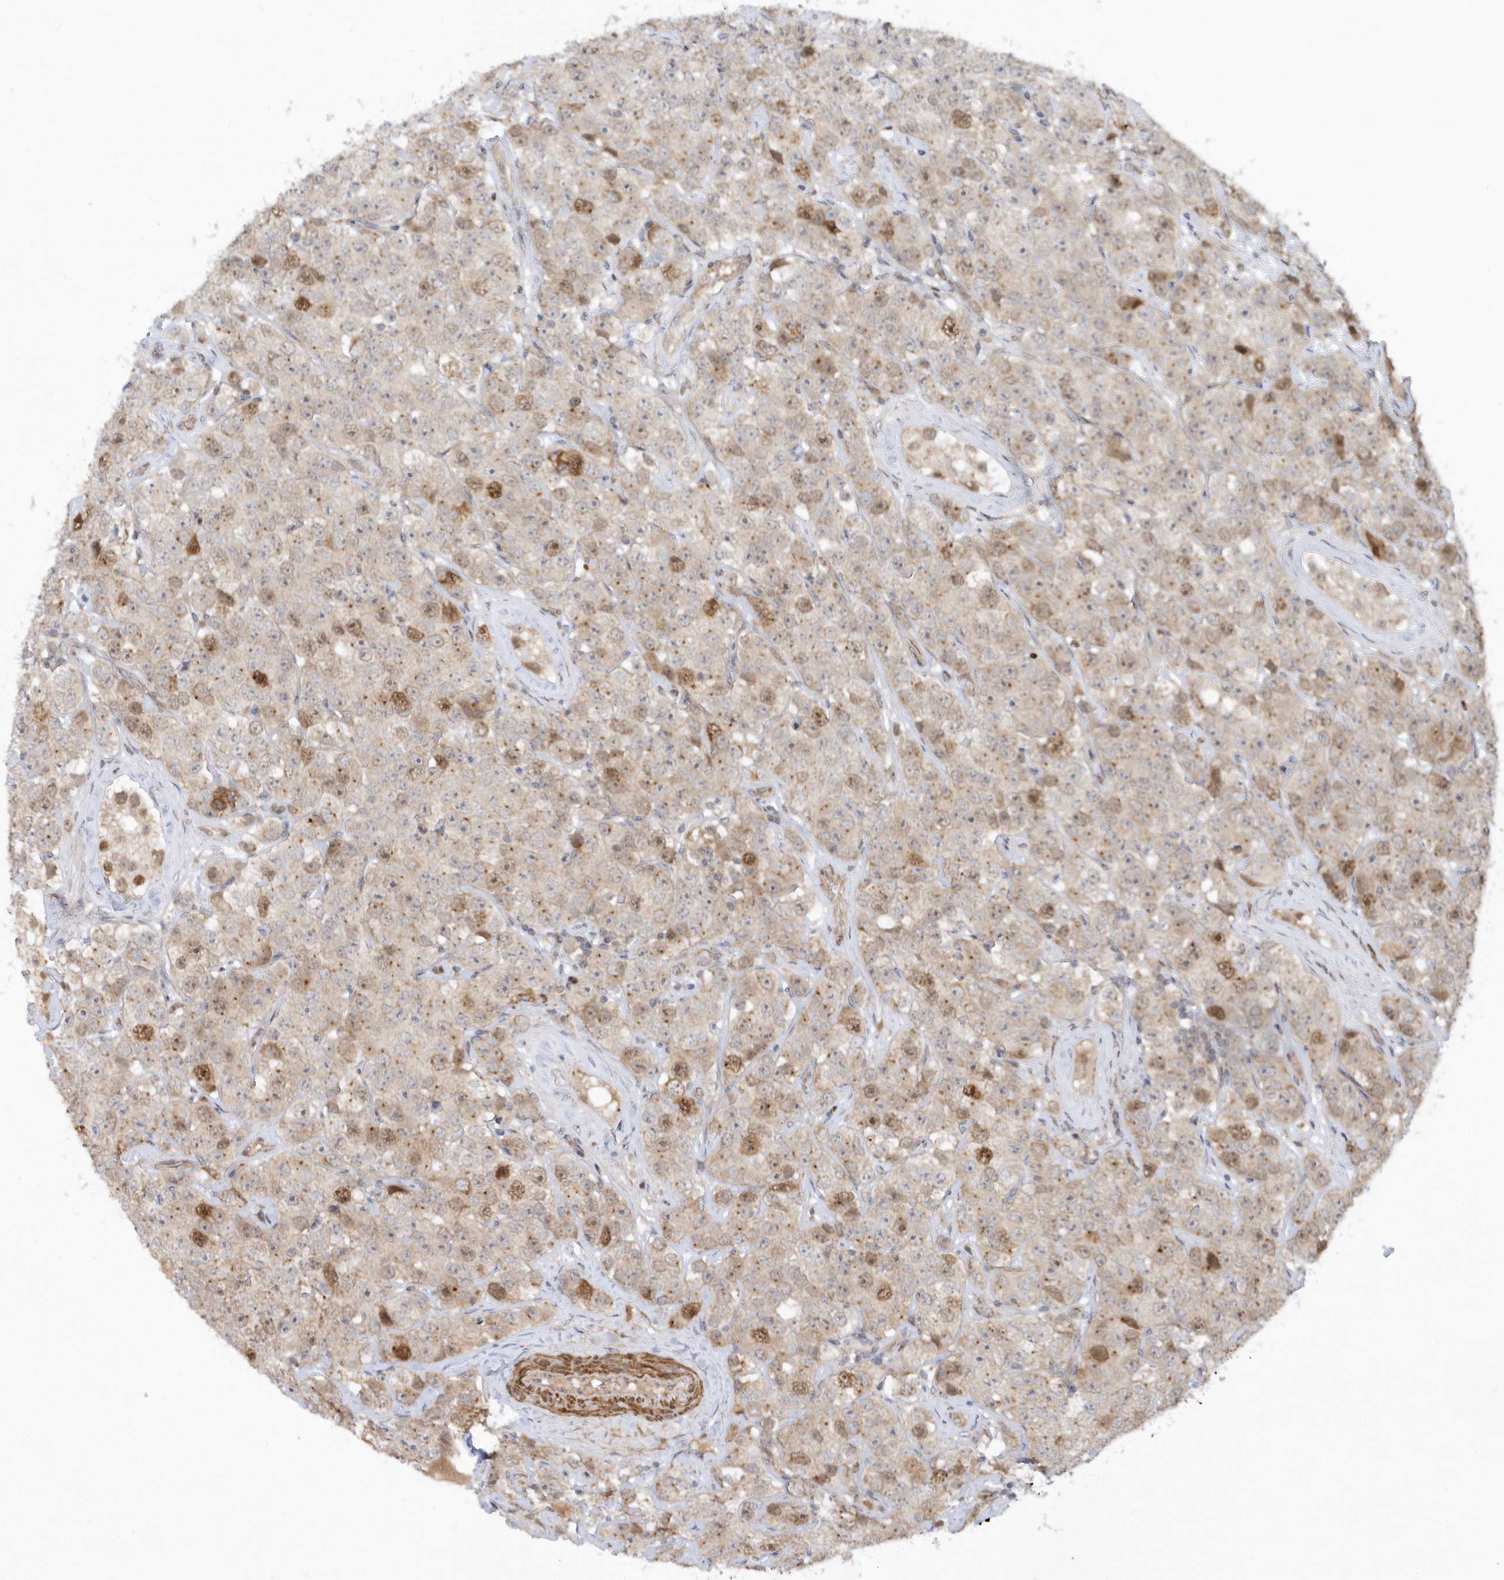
{"staining": {"intensity": "moderate", "quantity": "<25%", "location": "cytoplasmic/membranous,nuclear"}, "tissue": "testis cancer", "cell_type": "Tumor cells", "image_type": "cancer", "snomed": [{"axis": "morphology", "description": "Seminoma, NOS"}, {"axis": "topography", "description": "Testis"}], "caption": "Tumor cells exhibit low levels of moderate cytoplasmic/membranous and nuclear expression in about <25% of cells in human testis seminoma.", "gene": "MXI1", "patient": {"sex": "male", "age": 28}}